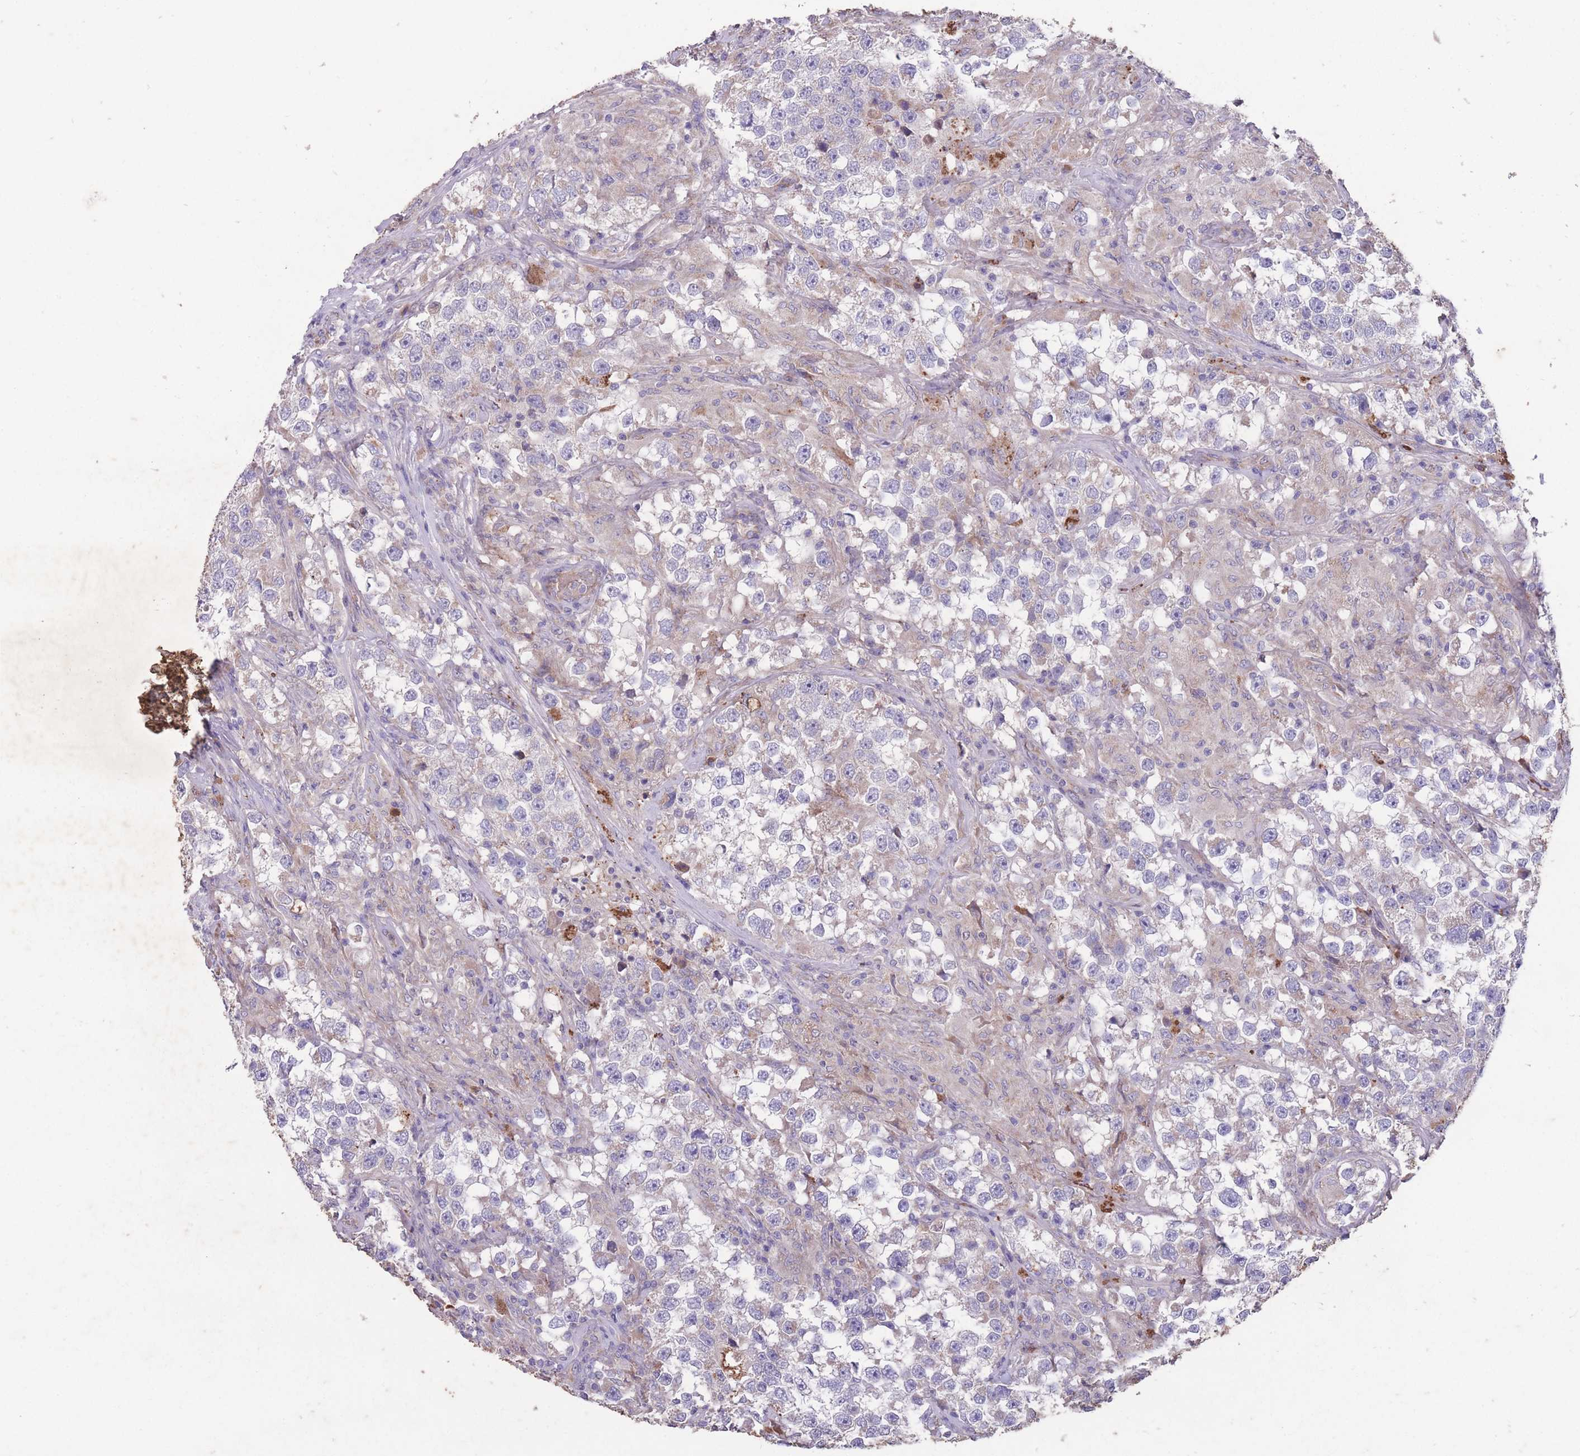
{"staining": {"intensity": "weak", "quantity": "<25%", "location": "cytoplasmic/membranous"}, "tissue": "testis cancer", "cell_type": "Tumor cells", "image_type": "cancer", "snomed": [{"axis": "morphology", "description": "Seminoma, NOS"}, {"axis": "topography", "description": "Testis"}], "caption": "This is an immunohistochemistry photomicrograph of human testis seminoma. There is no expression in tumor cells.", "gene": "STIM2", "patient": {"sex": "male", "age": 46}}